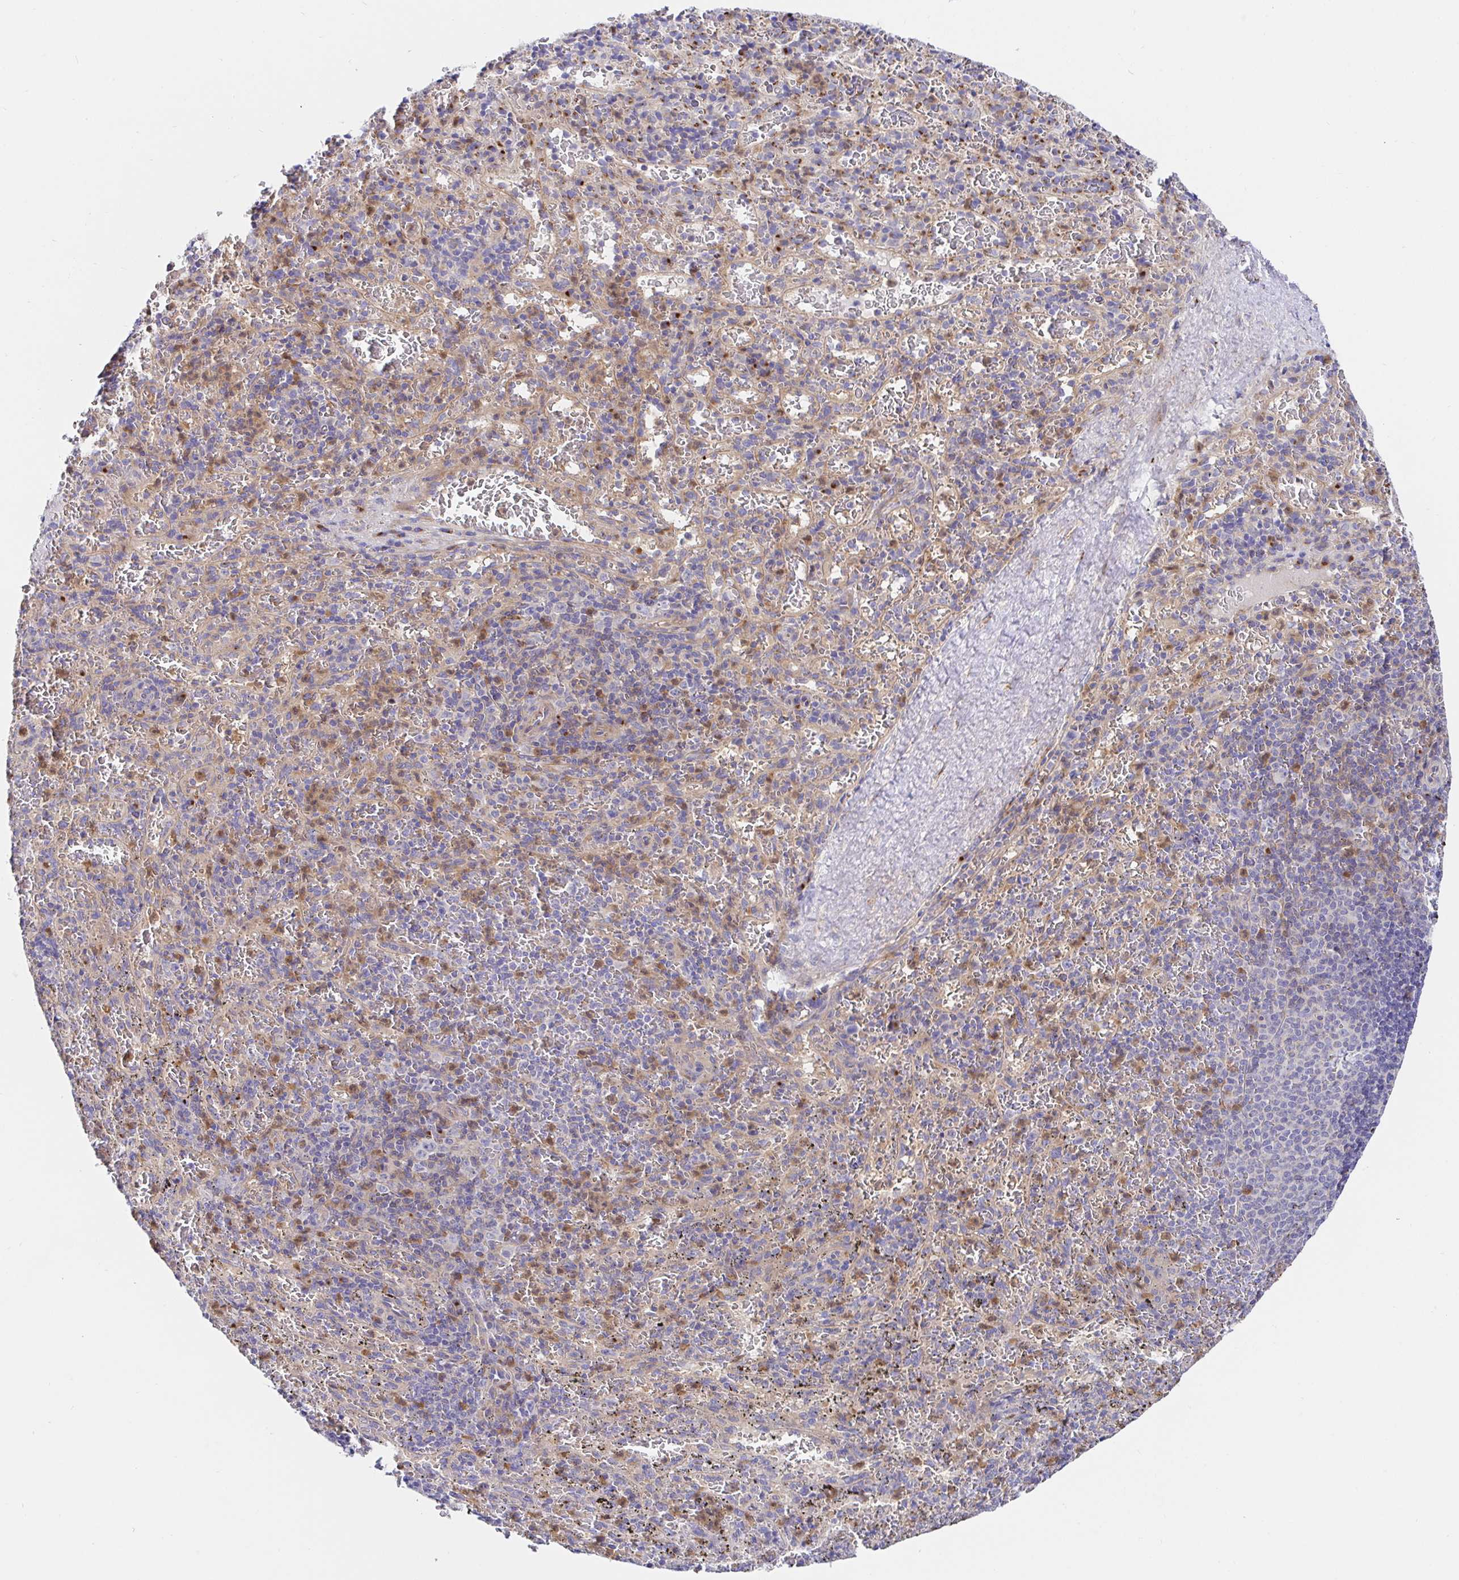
{"staining": {"intensity": "moderate", "quantity": "25%-75%", "location": "cytoplasmic/membranous"}, "tissue": "spleen", "cell_type": "Cells in red pulp", "image_type": "normal", "snomed": [{"axis": "morphology", "description": "Normal tissue, NOS"}, {"axis": "topography", "description": "Spleen"}], "caption": "Protein expression analysis of normal spleen displays moderate cytoplasmic/membranous positivity in approximately 25%-75% of cells in red pulp.", "gene": "GOLGA1", "patient": {"sex": "male", "age": 57}}